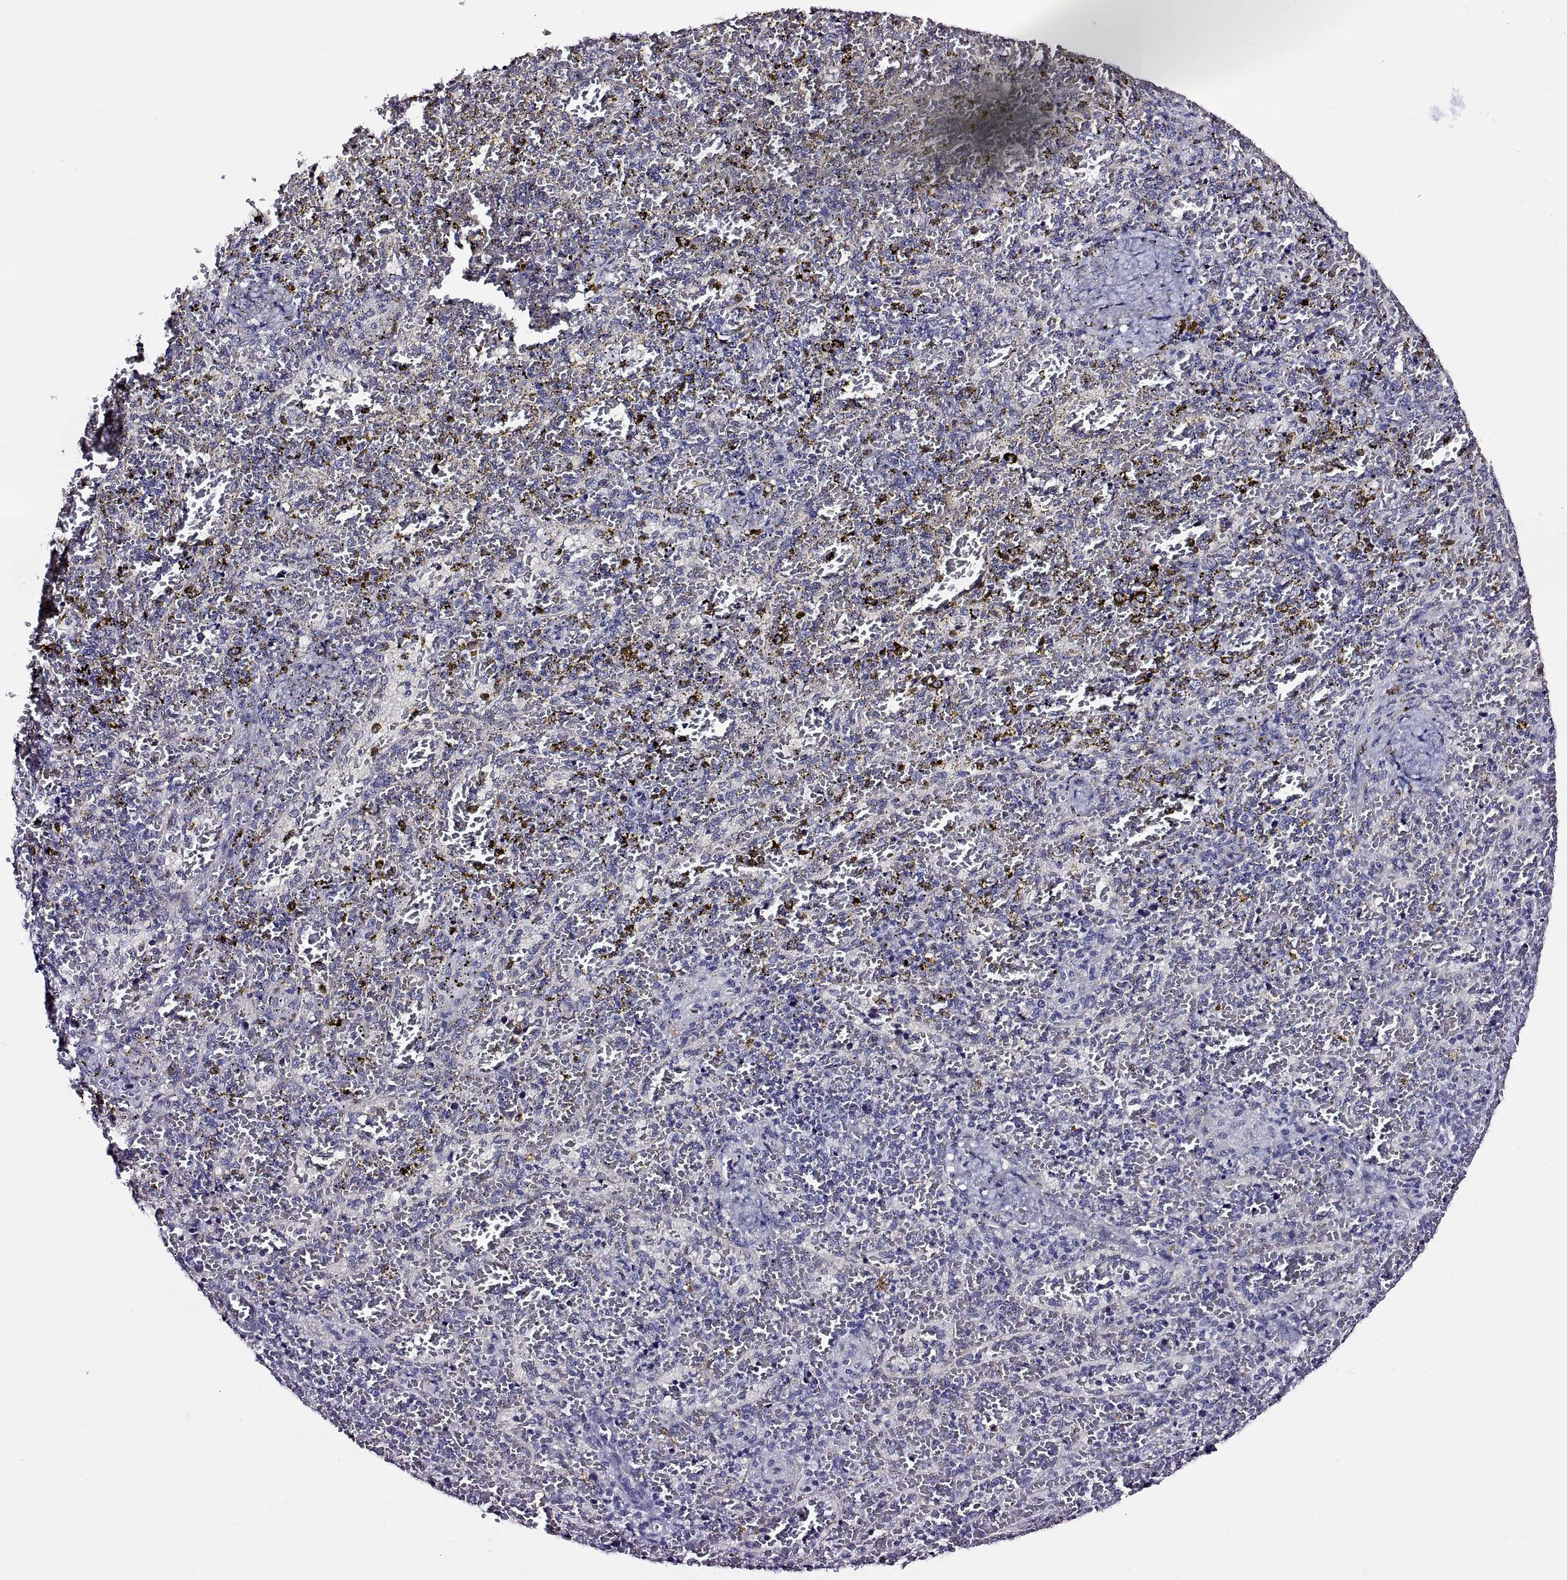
{"staining": {"intensity": "negative", "quantity": "none", "location": "none"}, "tissue": "spleen", "cell_type": "Cells in red pulp", "image_type": "normal", "snomed": [{"axis": "morphology", "description": "Normal tissue, NOS"}, {"axis": "topography", "description": "Spleen"}], "caption": "DAB (3,3'-diaminobenzidine) immunohistochemical staining of benign spleen demonstrates no significant staining in cells in red pulp. The staining is performed using DAB (3,3'-diaminobenzidine) brown chromogen with nuclei counter-stained in using hematoxylin.", "gene": "VSX2", "patient": {"sex": "female", "age": 50}}